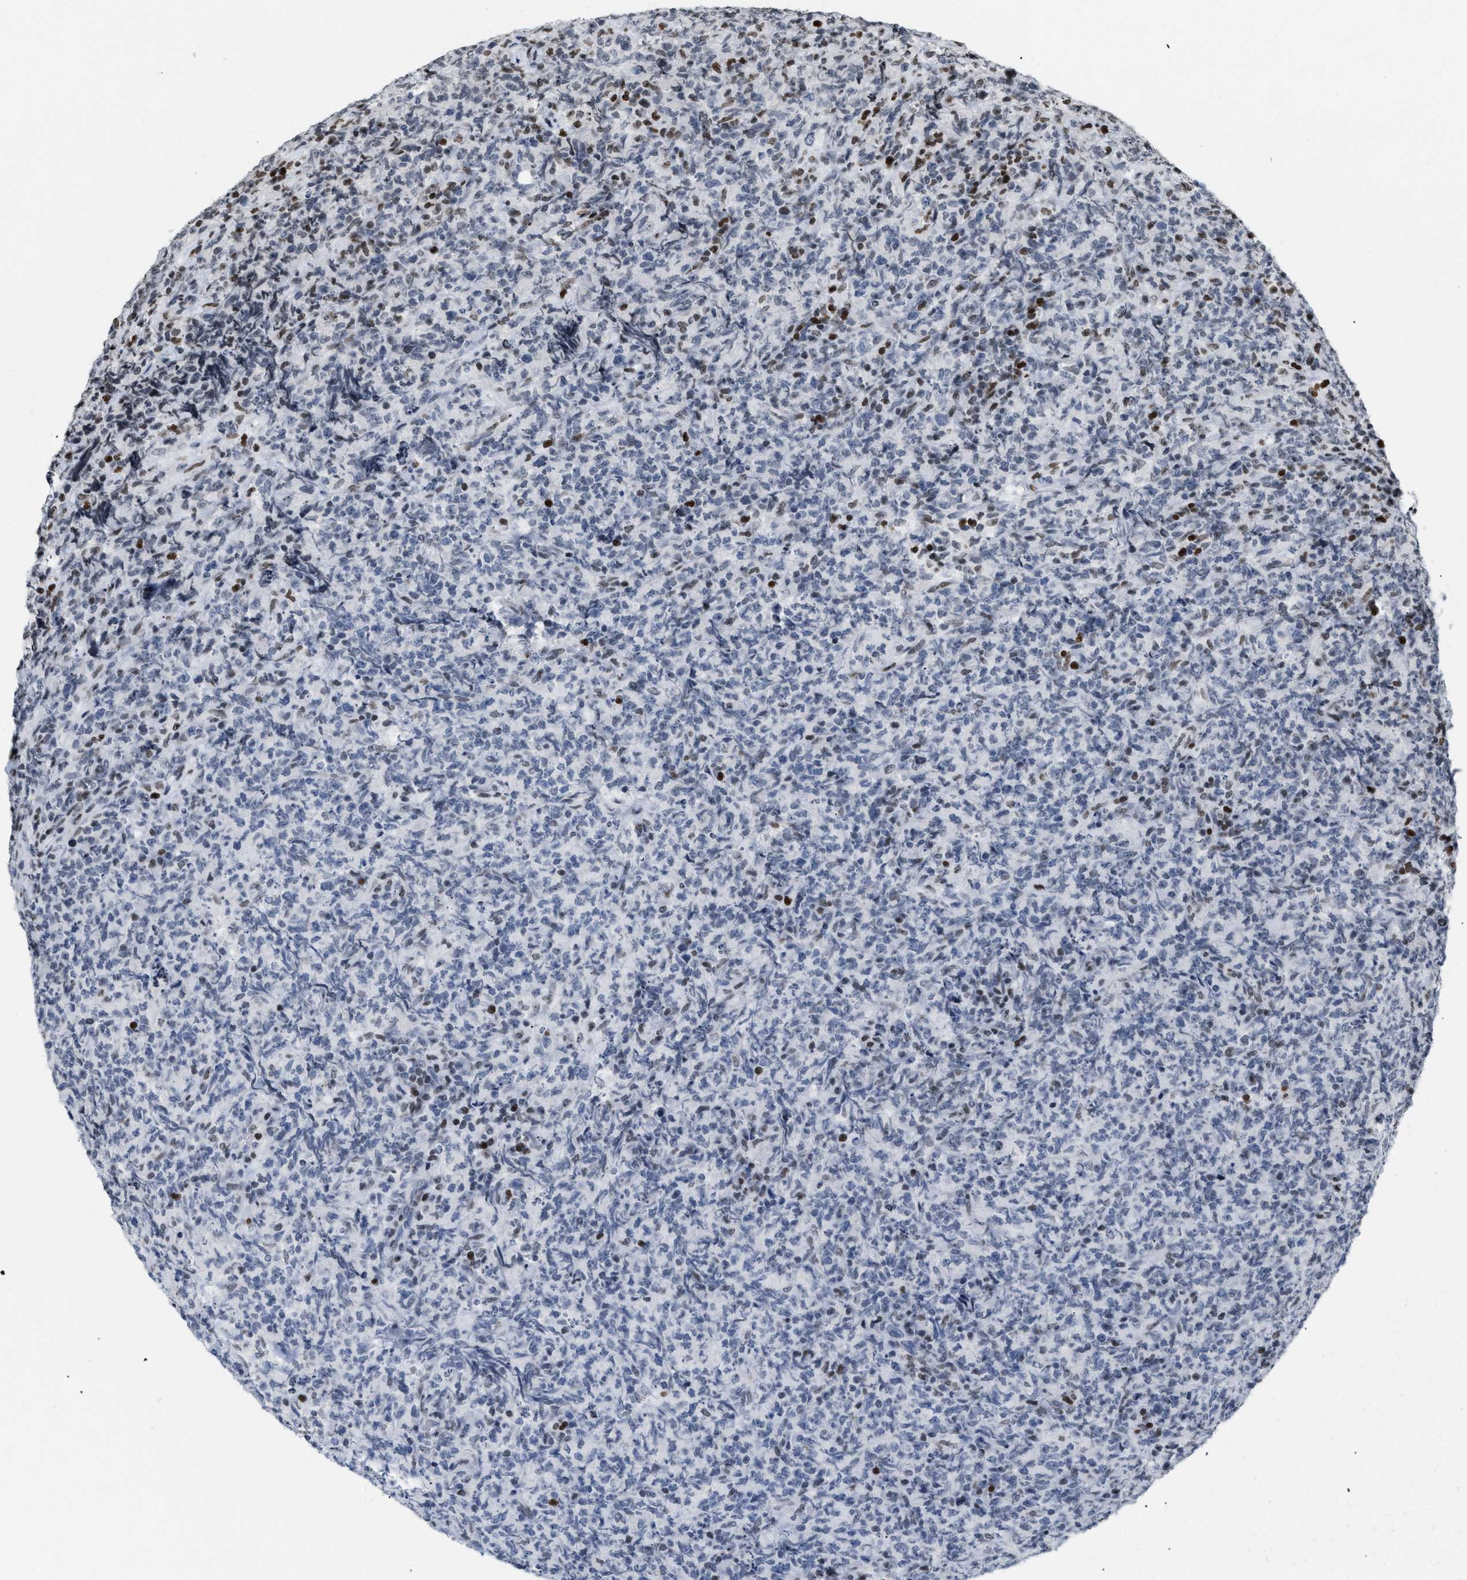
{"staining": {"intensity": "negative", "quantity": "none", "location": "none"}, "tissue": "lymphoma", "cell_type": "Tumor cells", "image_type": "cancer", "snomed": [{"axis": "morphology", "description": "Malignant lymphoma, non-Hodgkin's type, High grade"}, {"axis": "topography", "description": "Tonsil"}], "caption": "Lymphoma stained for a protein using immunohistochemistry demonstrates no expression tumor cells.", "gene": "HMGN2", "patient": {"sex": "female", "age": 36}}